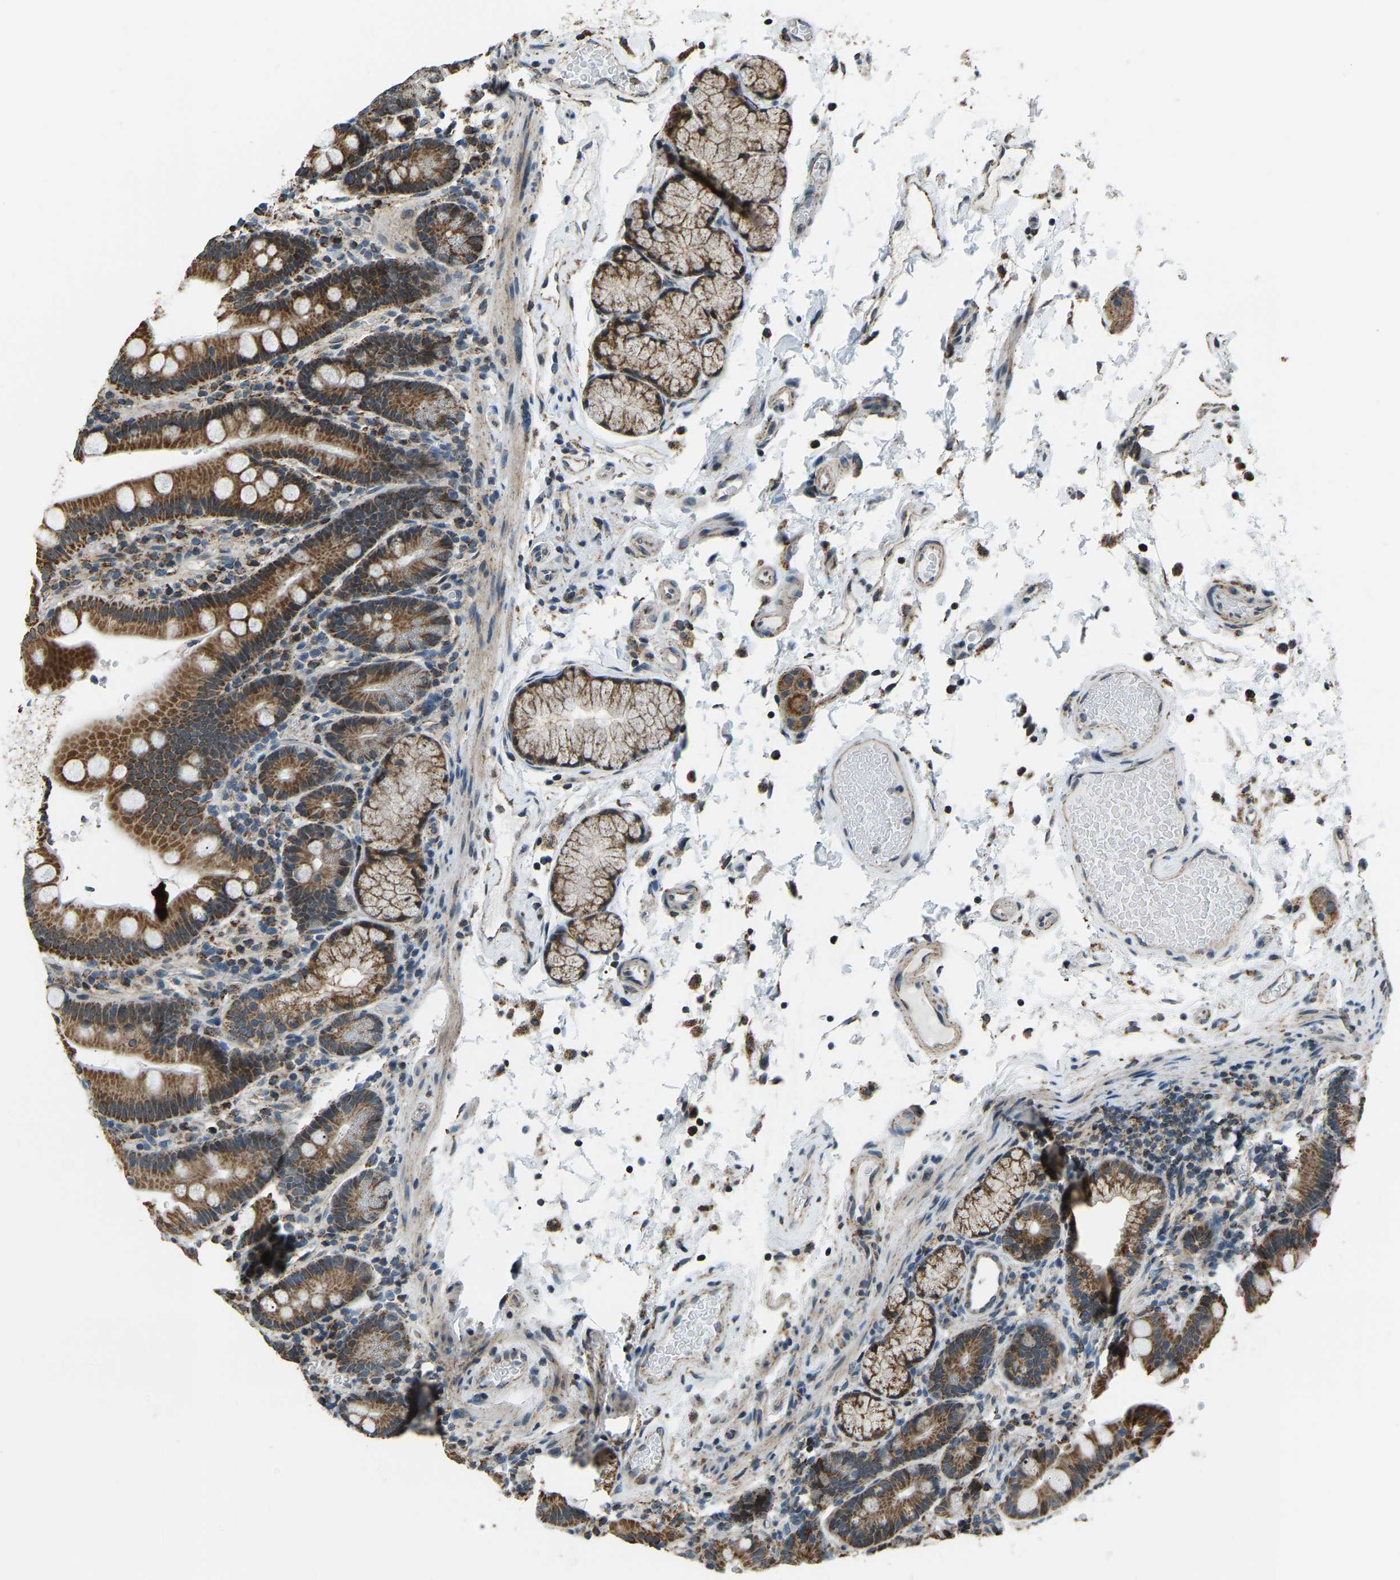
{"staining": {"intensity": "strong", "quantity": ">75%", "location": "cytoplasmic/membranous"}, "tissue": "duodenum", "cell_type": "Glandular cells", "image_type": "normal", "snomed": [{"axis": "morphology", "description": "Normal tissue, NOS"}, {"axis": "topography", "description": "Small intestine, NOS"}], "caption": "Immunohistochemistry (IHC) micrograph of normal duodenum: human duodenum stained using immunohistochemistry exhibits high levels of strong protein expression localized specifically in the cytoplasmic/membranous of glandular cells, appearing as a cytoplasmic/membranous brown color.", "gene": "RBM33", "patient": {"sex": "female", "age": 71}}